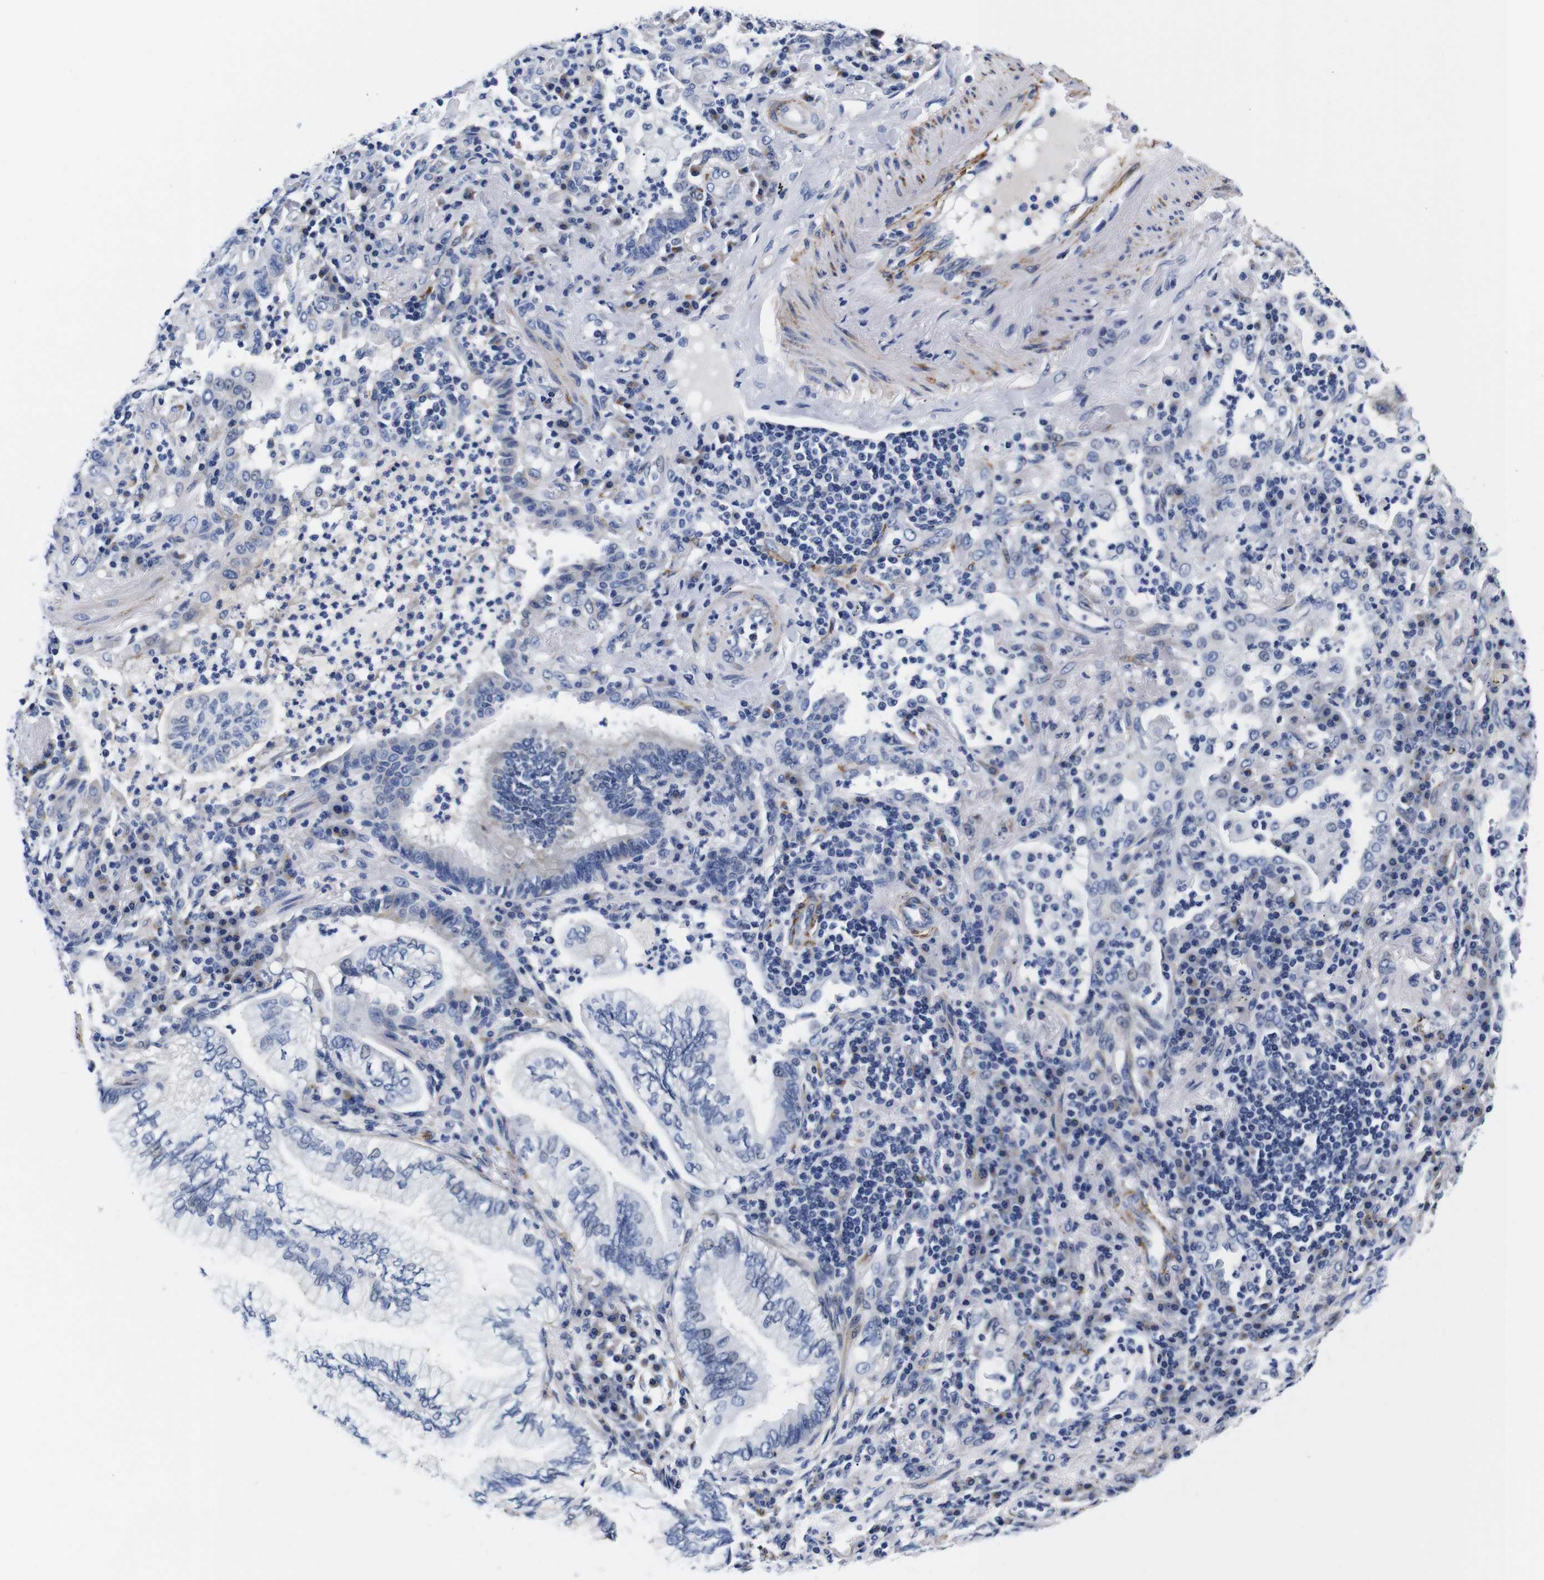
{"staining": {"intensity": "negative", "quantity": "none", "location": "none"}, "tissue": "lung cancer", "cell_type": "Tumor cells", "image_type": "cancer", "snomed": [{"axis": "morphology", "description": "Normal tissue, NOS"}, {"axis": "morphology", "description": "Adenocarcinoma, NOS"}, {"axis": "topography", "description": "Bronchus"}, {"axis": "topography", "description": "Lung"}], "caption": "Immunohistochemical staining of adenocarcinoma (lung) exhibits no significant expression in tumor cells. (DAB immunohistochemistry with hematoxylin counter stain).", "gene": "LRIG1", "patient": {"sex": "female", "age": 70}}